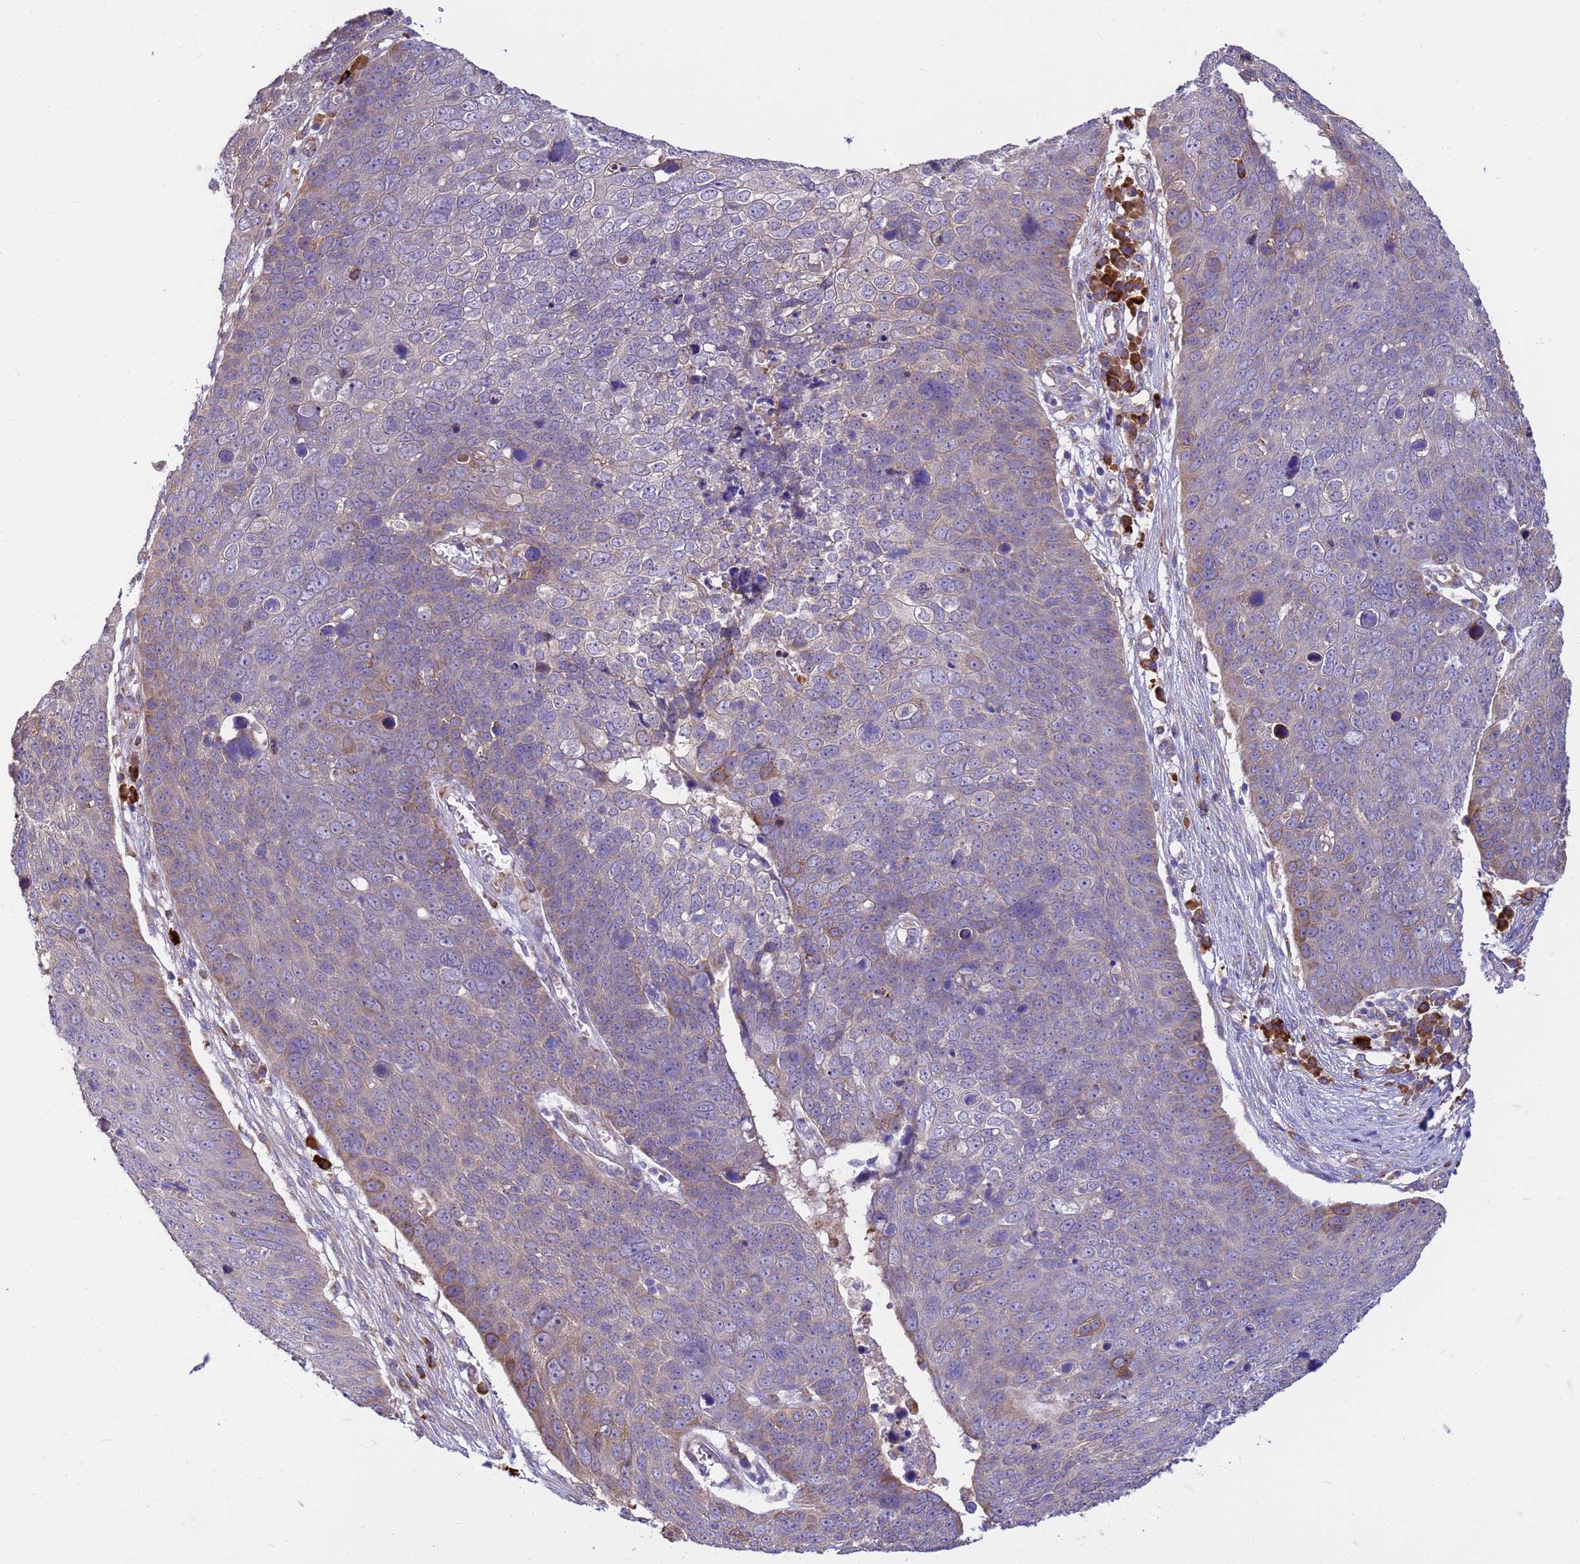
{"staining": {"intensity": "weak", "quantity": "<25%", "location": "cytoplasmic/membranous"}, "tissue": "skin cancer", "cell_type": "Tumor cells", "image_type": "cancer", "snomed": [{"axis": "morphology", "description": "Squamous cell carcinoma, NOS"}, {"axis": "topography", "description": "Skin"}], "caption": "This micrograph is of skin cancer stained with immunohistochemistry (IHC) to label a protein in brown with the nuclei are counter-stained blue. There is no positivity in tumor cells.", "gene": "THAP5", "patient": {"sex": "male", "age": 71}}